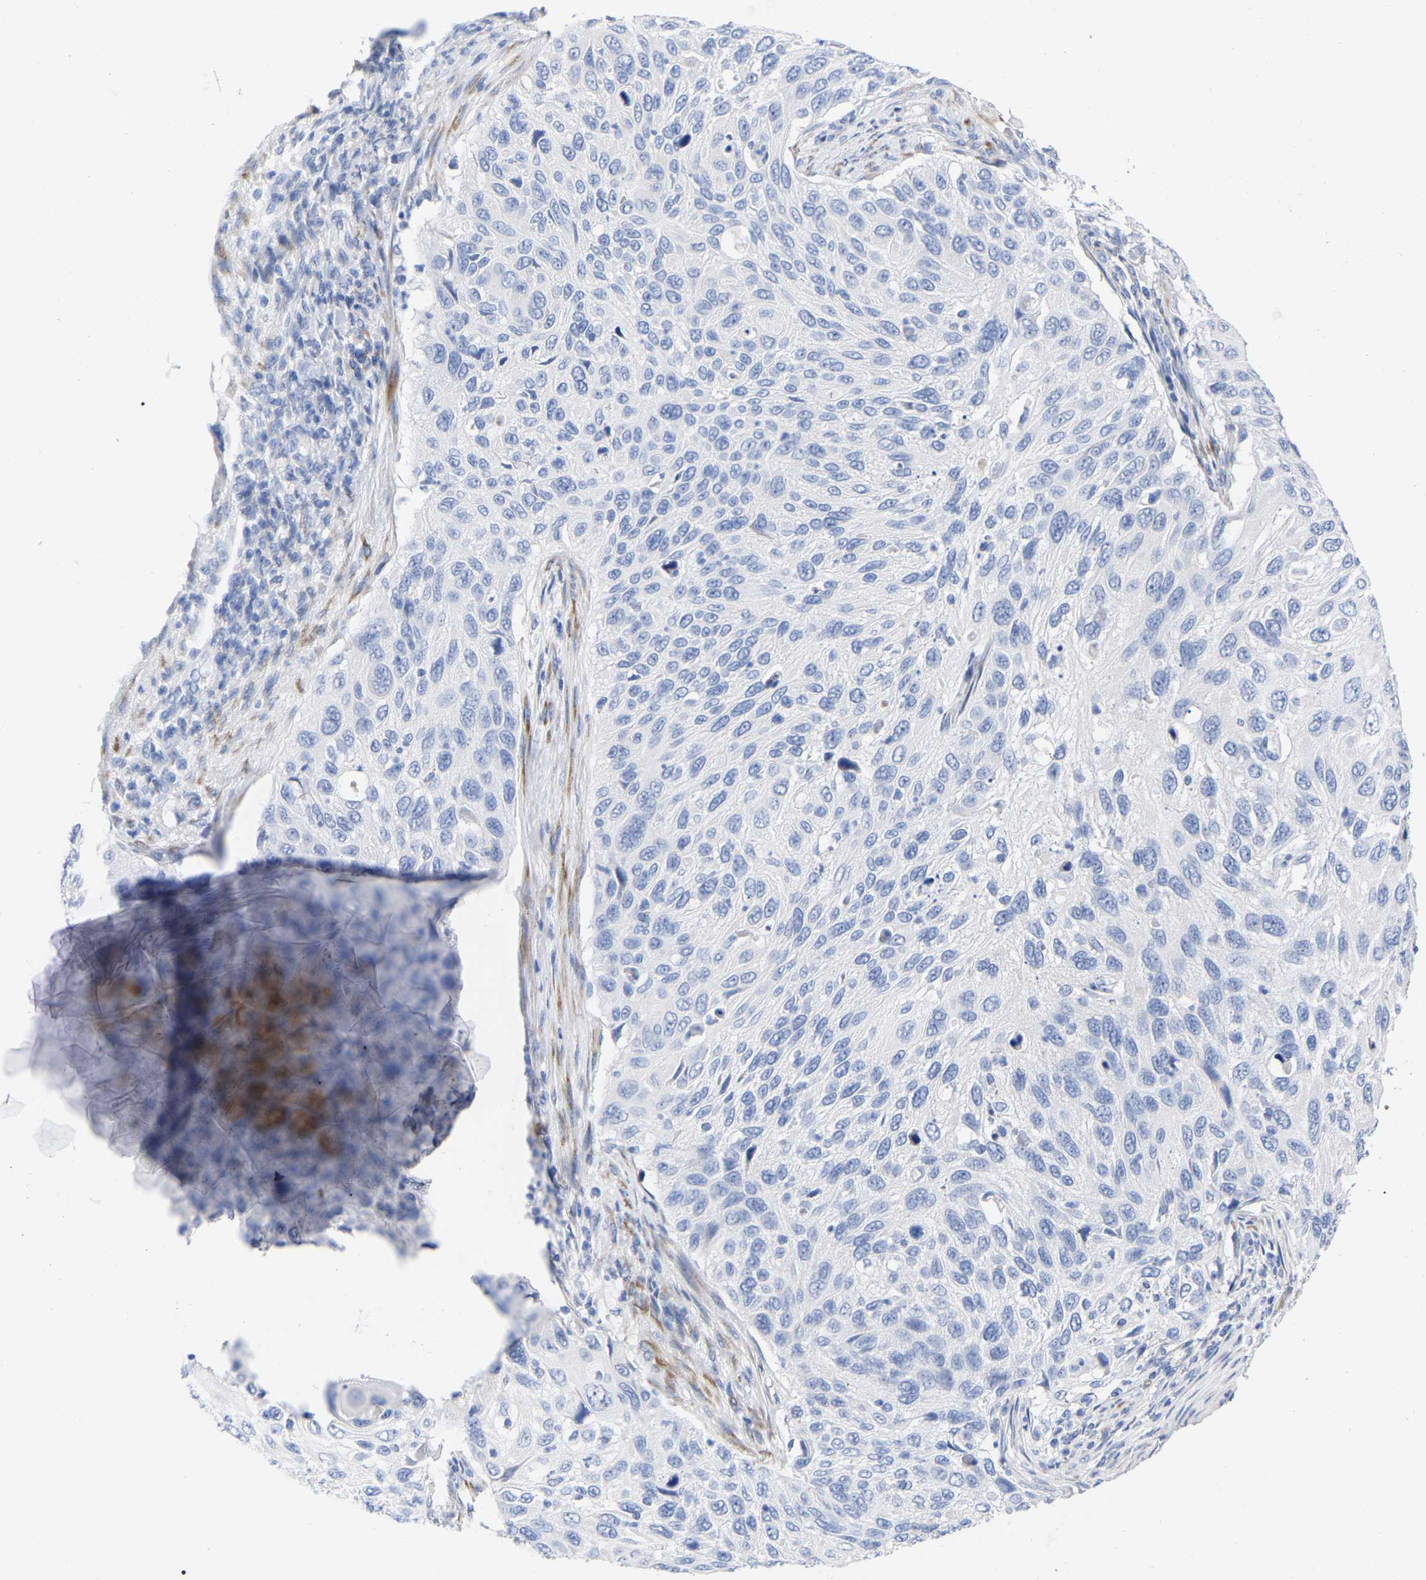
{"staining": {"intensity": "negative", "quantity": "none", "location": "none"}, "tissue": "cervical cancer", "cell_type": "Tumor cells", "image_type": "cancer", "snomed": [{"axis": "morphology", "description": "Squamous cell carcinoma, NOS"}, {"axis": "topography", "description": "Cervix"}], "caption": "This is an immunohistochemistry micrograph of human squamous cell carcinoma (cervical). There is no positivity in tumor cells.", "gene": "HAPLN1", "patient": {"sex": "female", "age": 70}}